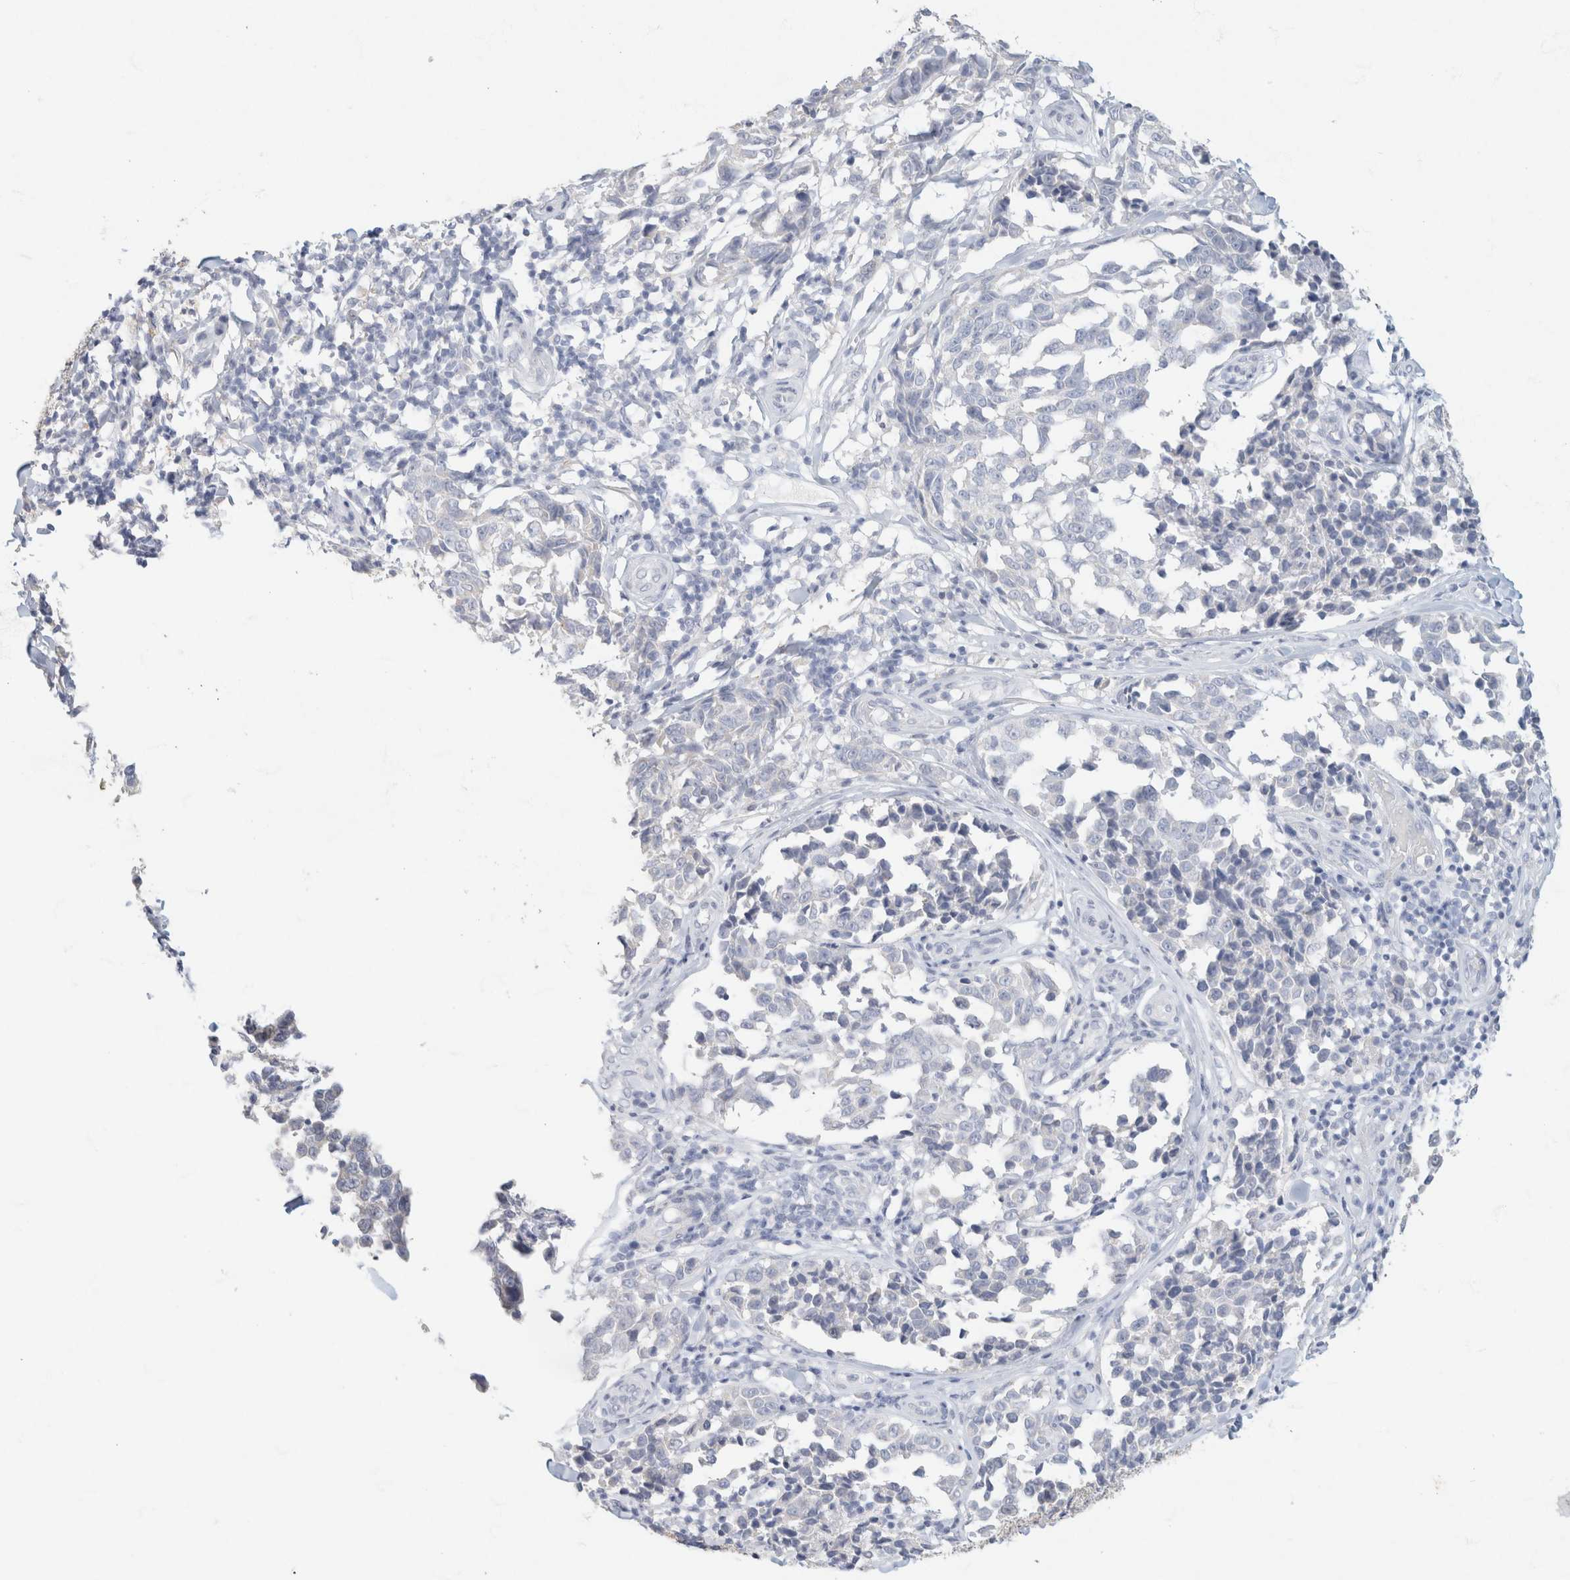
{"staining": {"intensity": "moderate", "quantity": "<25%", "location": "cytoplasmic/membranous"}, "tissue": "melanoma", "cell_type": "Tumor cells", "image_type": "cancer", "snomed": [{"axis": "morphology", "description": "Malignant melanoma, NOS"}, {"axis": "topography", "description": "Skin"}], "caption": "Protein expression analysis of malignant melanoma displays moderate cytoplasmic/membranous expression in approximately <25% of tumor cells.", "gene": "CA12", "patient": {"sex": "female", "age": 64}}